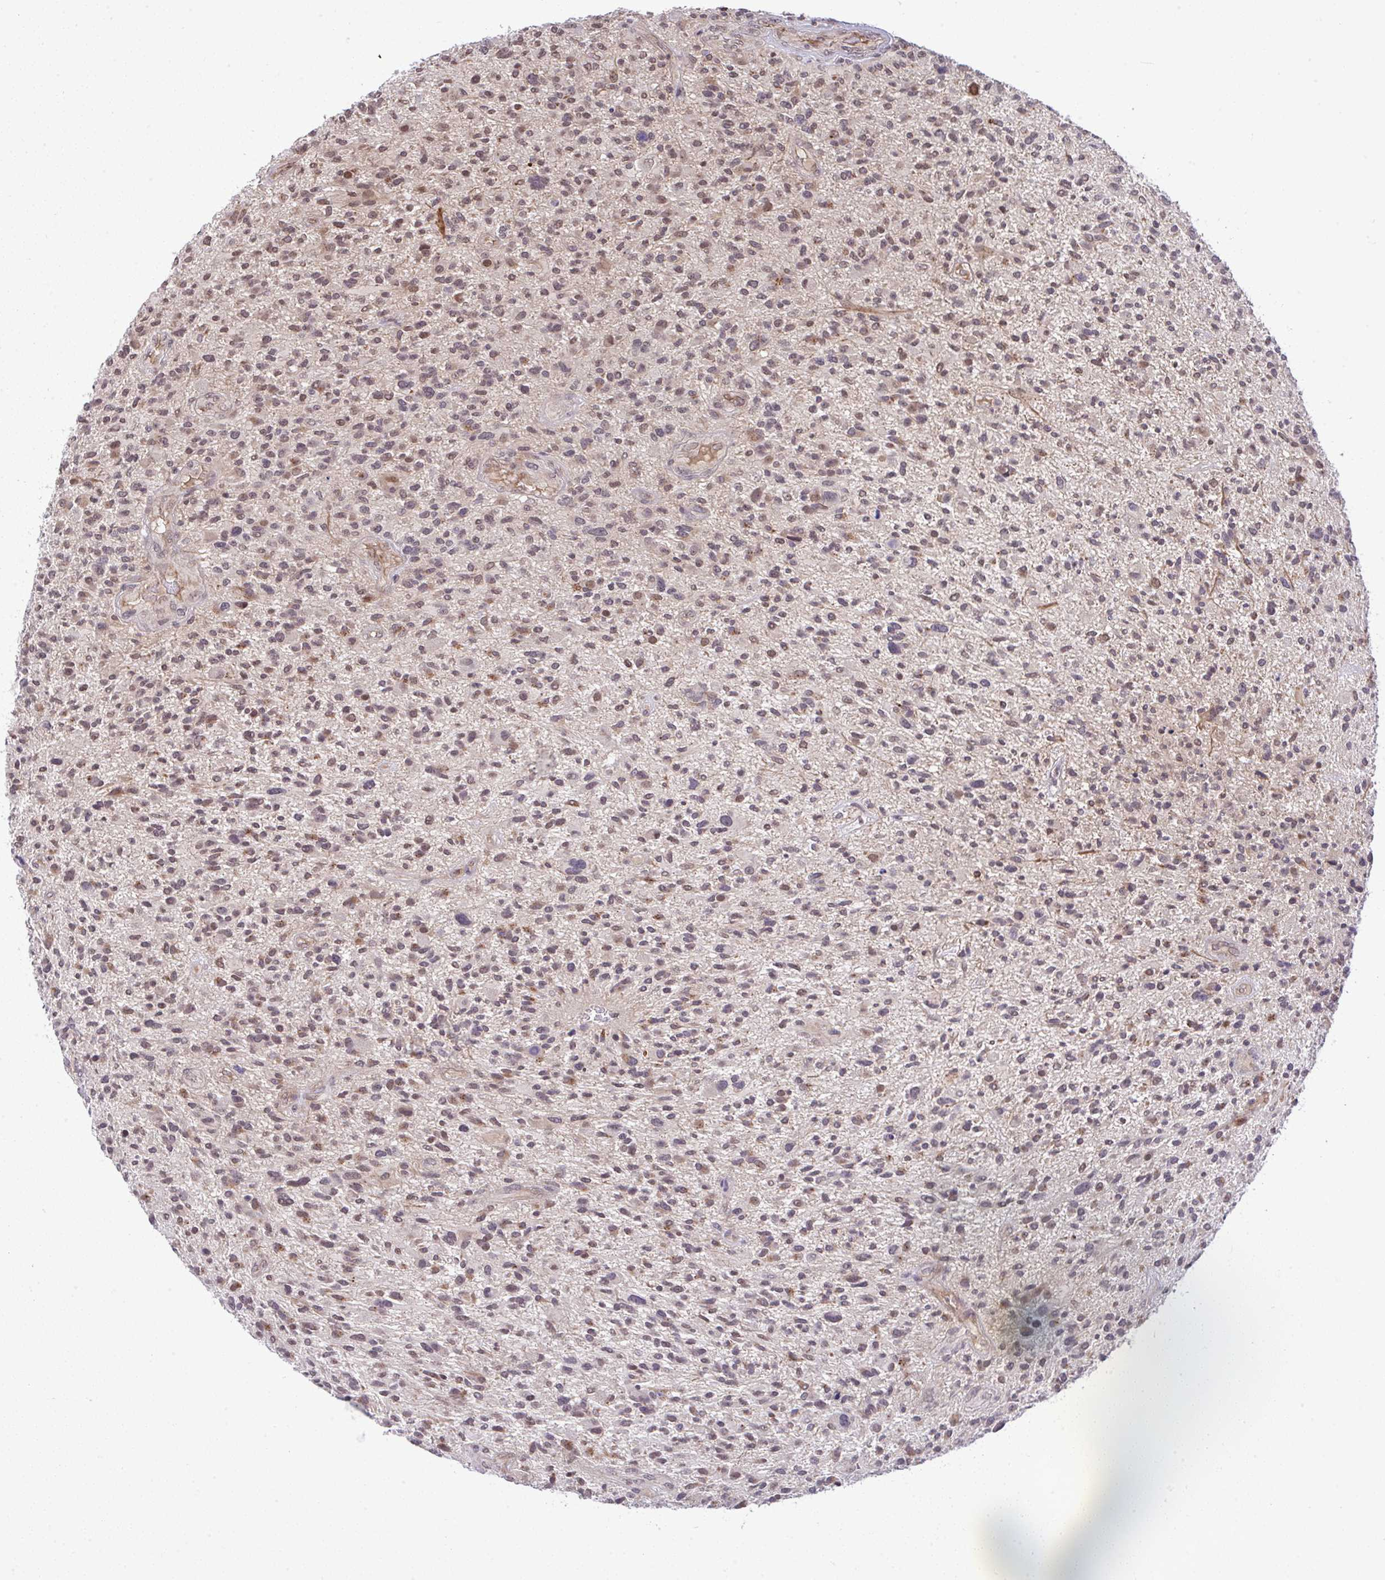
{"staining": {"intensity": "moderate", "quantity": ">75%", "location": "cytoplasmic/membranous,nuclear"}, "tissue": "glioma", "cell_type": "Tumor cells", "image_type": "cancer", "snomed": [{"axis": "morphology", "description": "Glioma, malignant, High grade"}, {"axis": "topography", "description": "Brain"}], "caption": "Protein expression analysis of human malignant glioma (high-grade) reveals moderate cytoplasmic/membranous and nuclear expression in approximately >75% of tumor cells.", "gene": "C9orf64", "patient": {"sex": "male", "age": 47}}